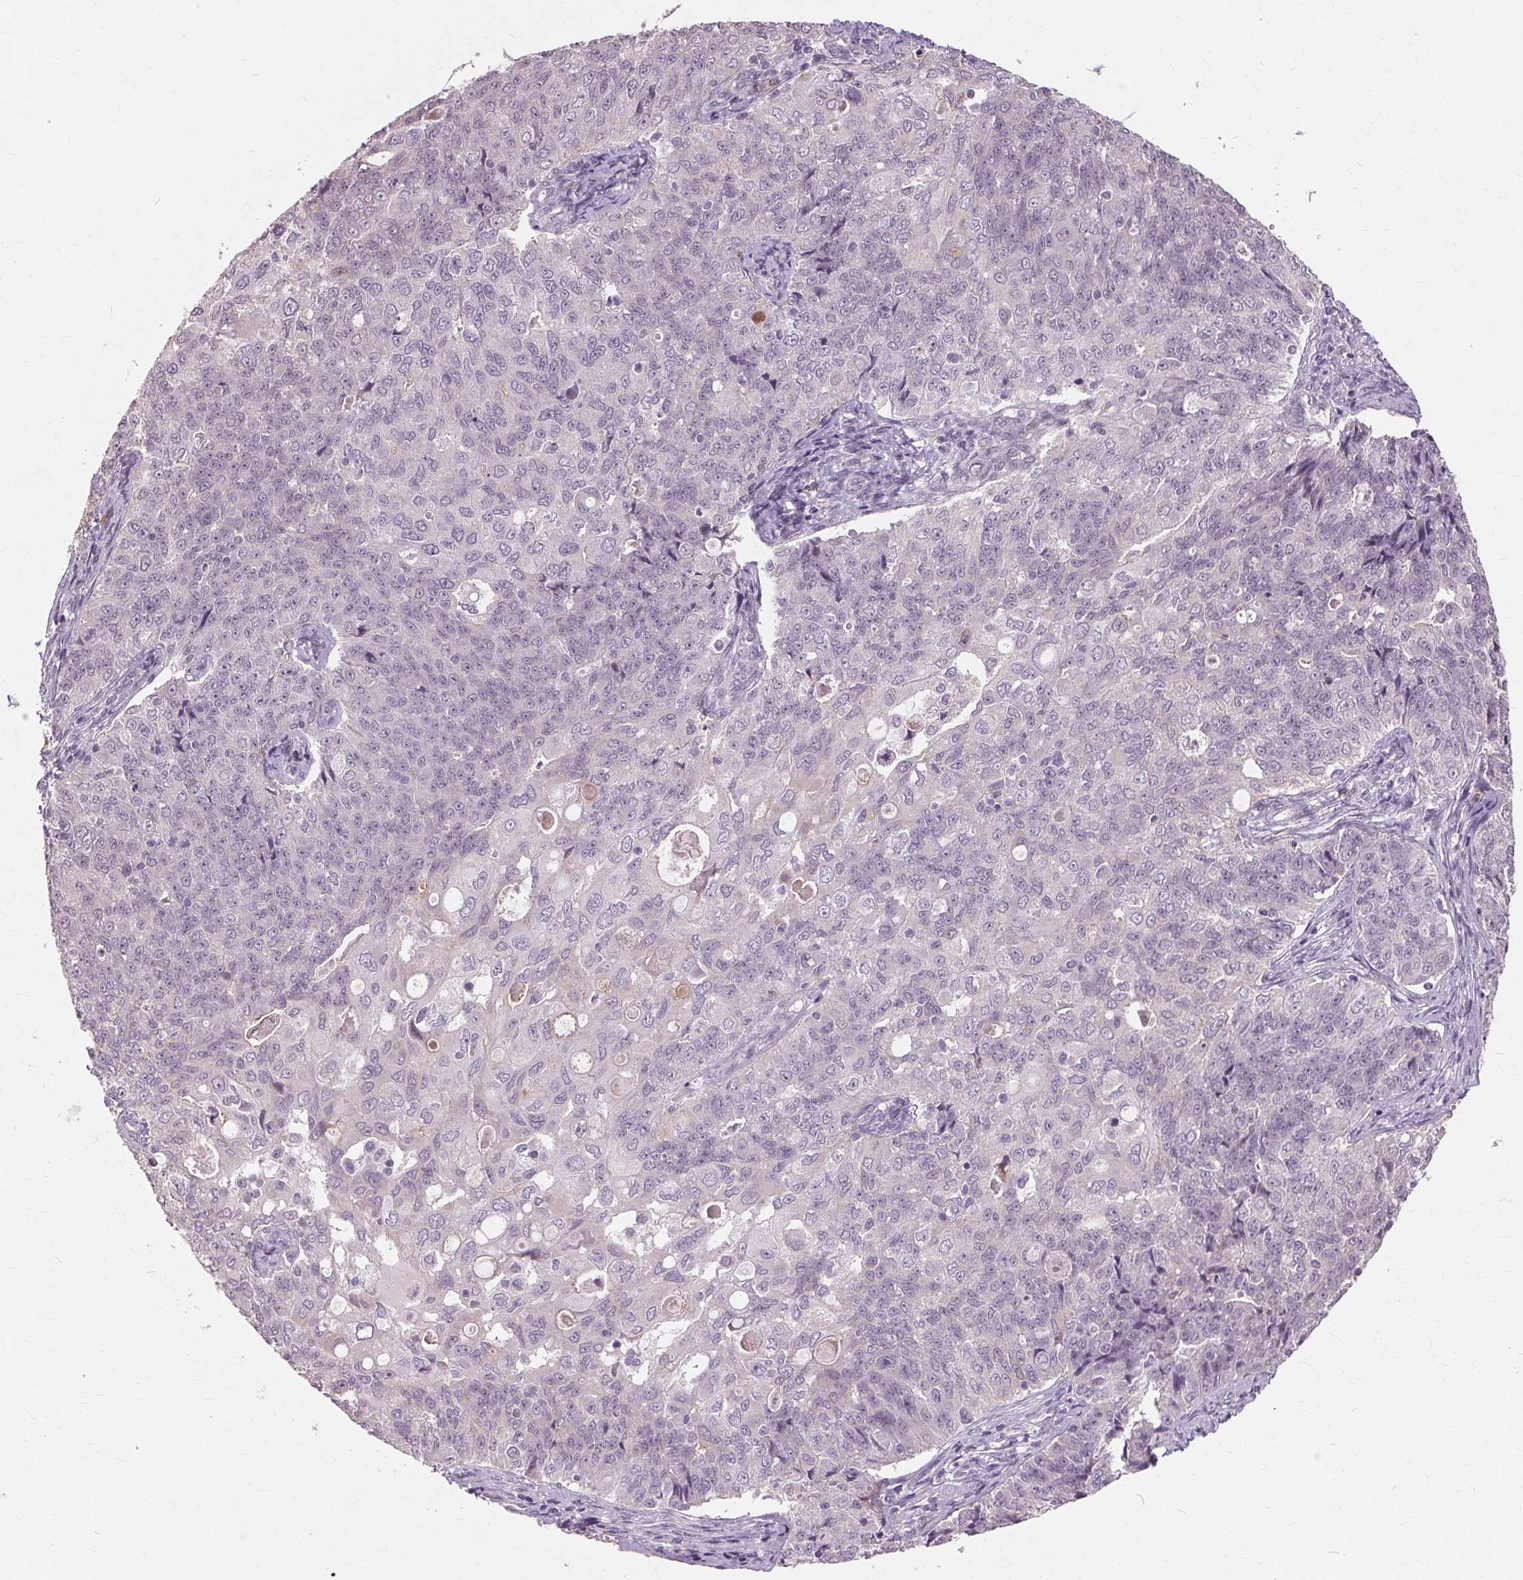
{"staining": {"intensity": "negative", "quantity": "none", "location": "none"}, "tissue": "endometrial cancer", "cell_type": "Tumor cells", "image_type": "cancer", "snomed": [{"axis": "morphology", "description": "Adenocarcinoma, NOS"}, {"axis": "topography", "description": "Endometrium"}], "caption": "The immunohistochemistry (IHC) image has no significant positivity in tumor cells of endometrial cancer tissue.", "gene": "SIGLEC6", "patient": {"sex": "female", "age": 43}}